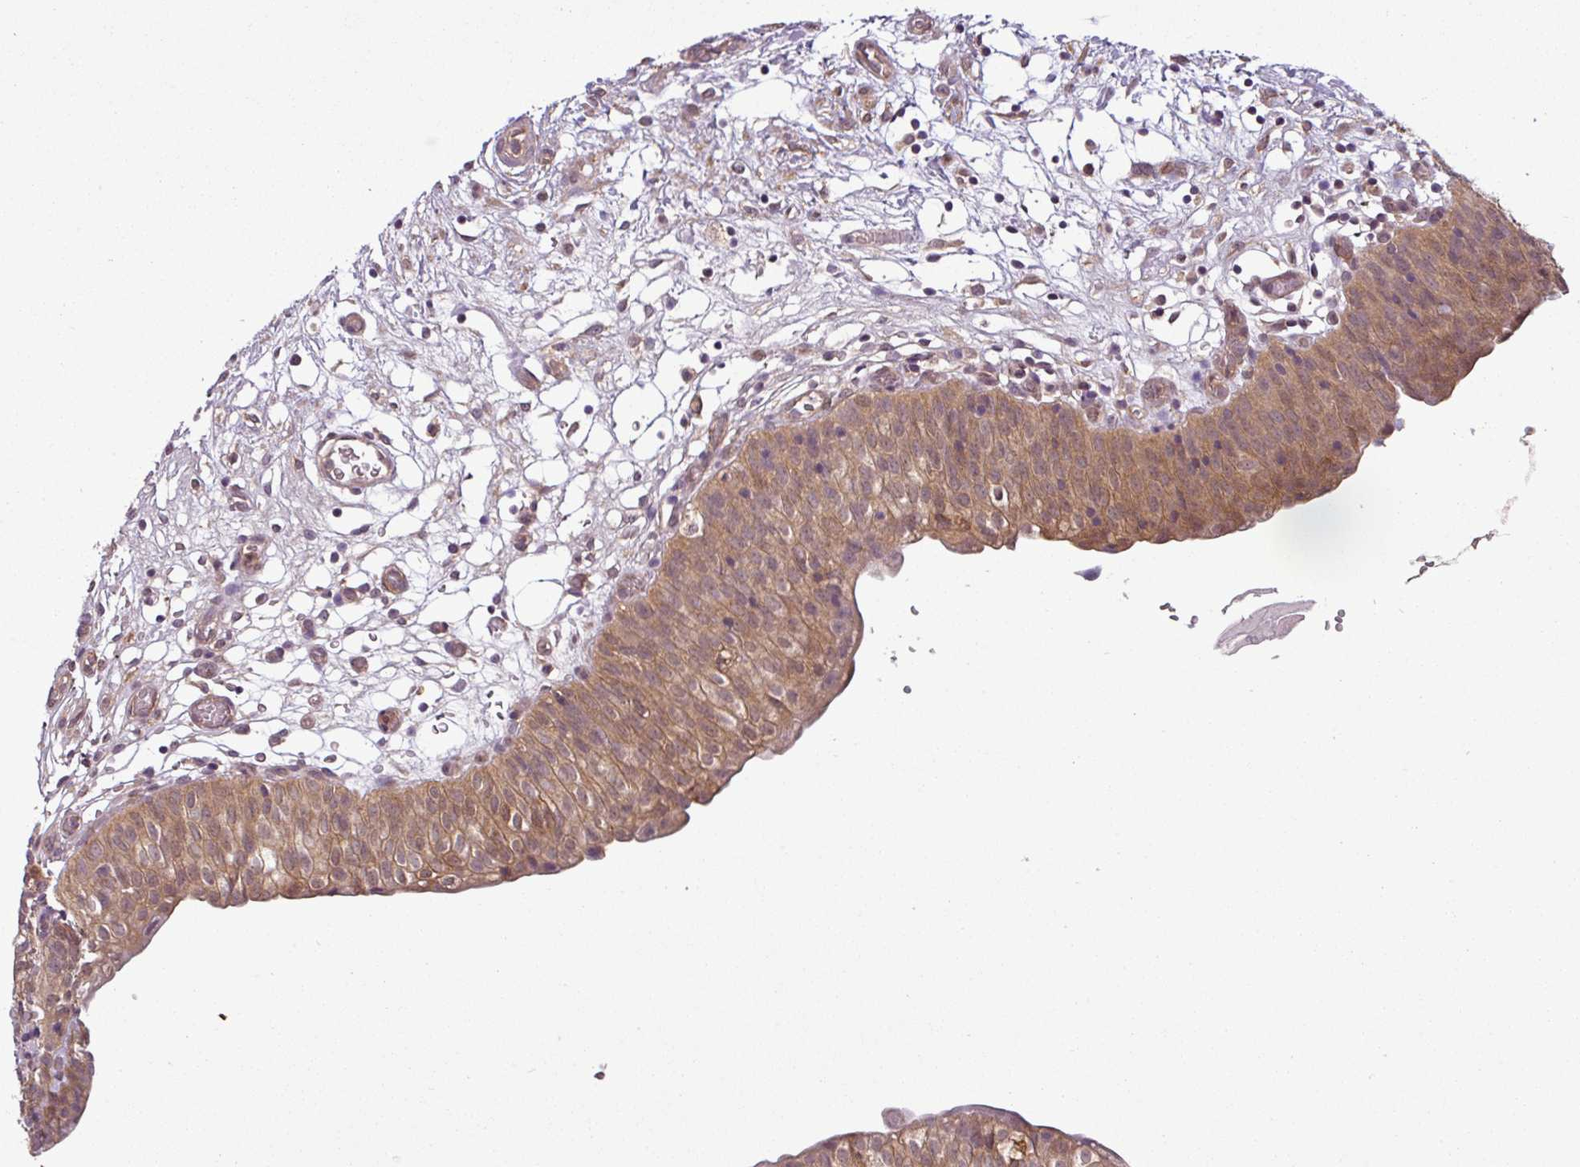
{"staining": {"intensity": "moderate", "quantity": ">75%", "location": "cytoplasmic/membranous"}, "tissue": "urinary bladder", "cell_type": "Urothelial cells", "image_type": "normal", "snomed": [{"axis": "morphology", "description": "Normal tissue, NOS"}, {"axis": "topography", "description": "Urinary bladder"}], "caption": "IHC micrograph of normal urinary bladder: human urinary bladder stained using immunohistochemistry (IHC) reveals medium levels of moderate protein expression localized specifically in the cytoplasmic/membranous of urothelial cells, appearing as a cytoplasmic/membranous brown color.", "gene": "SH3BGRL", "patient": {"sex": "male", "age": 55}}